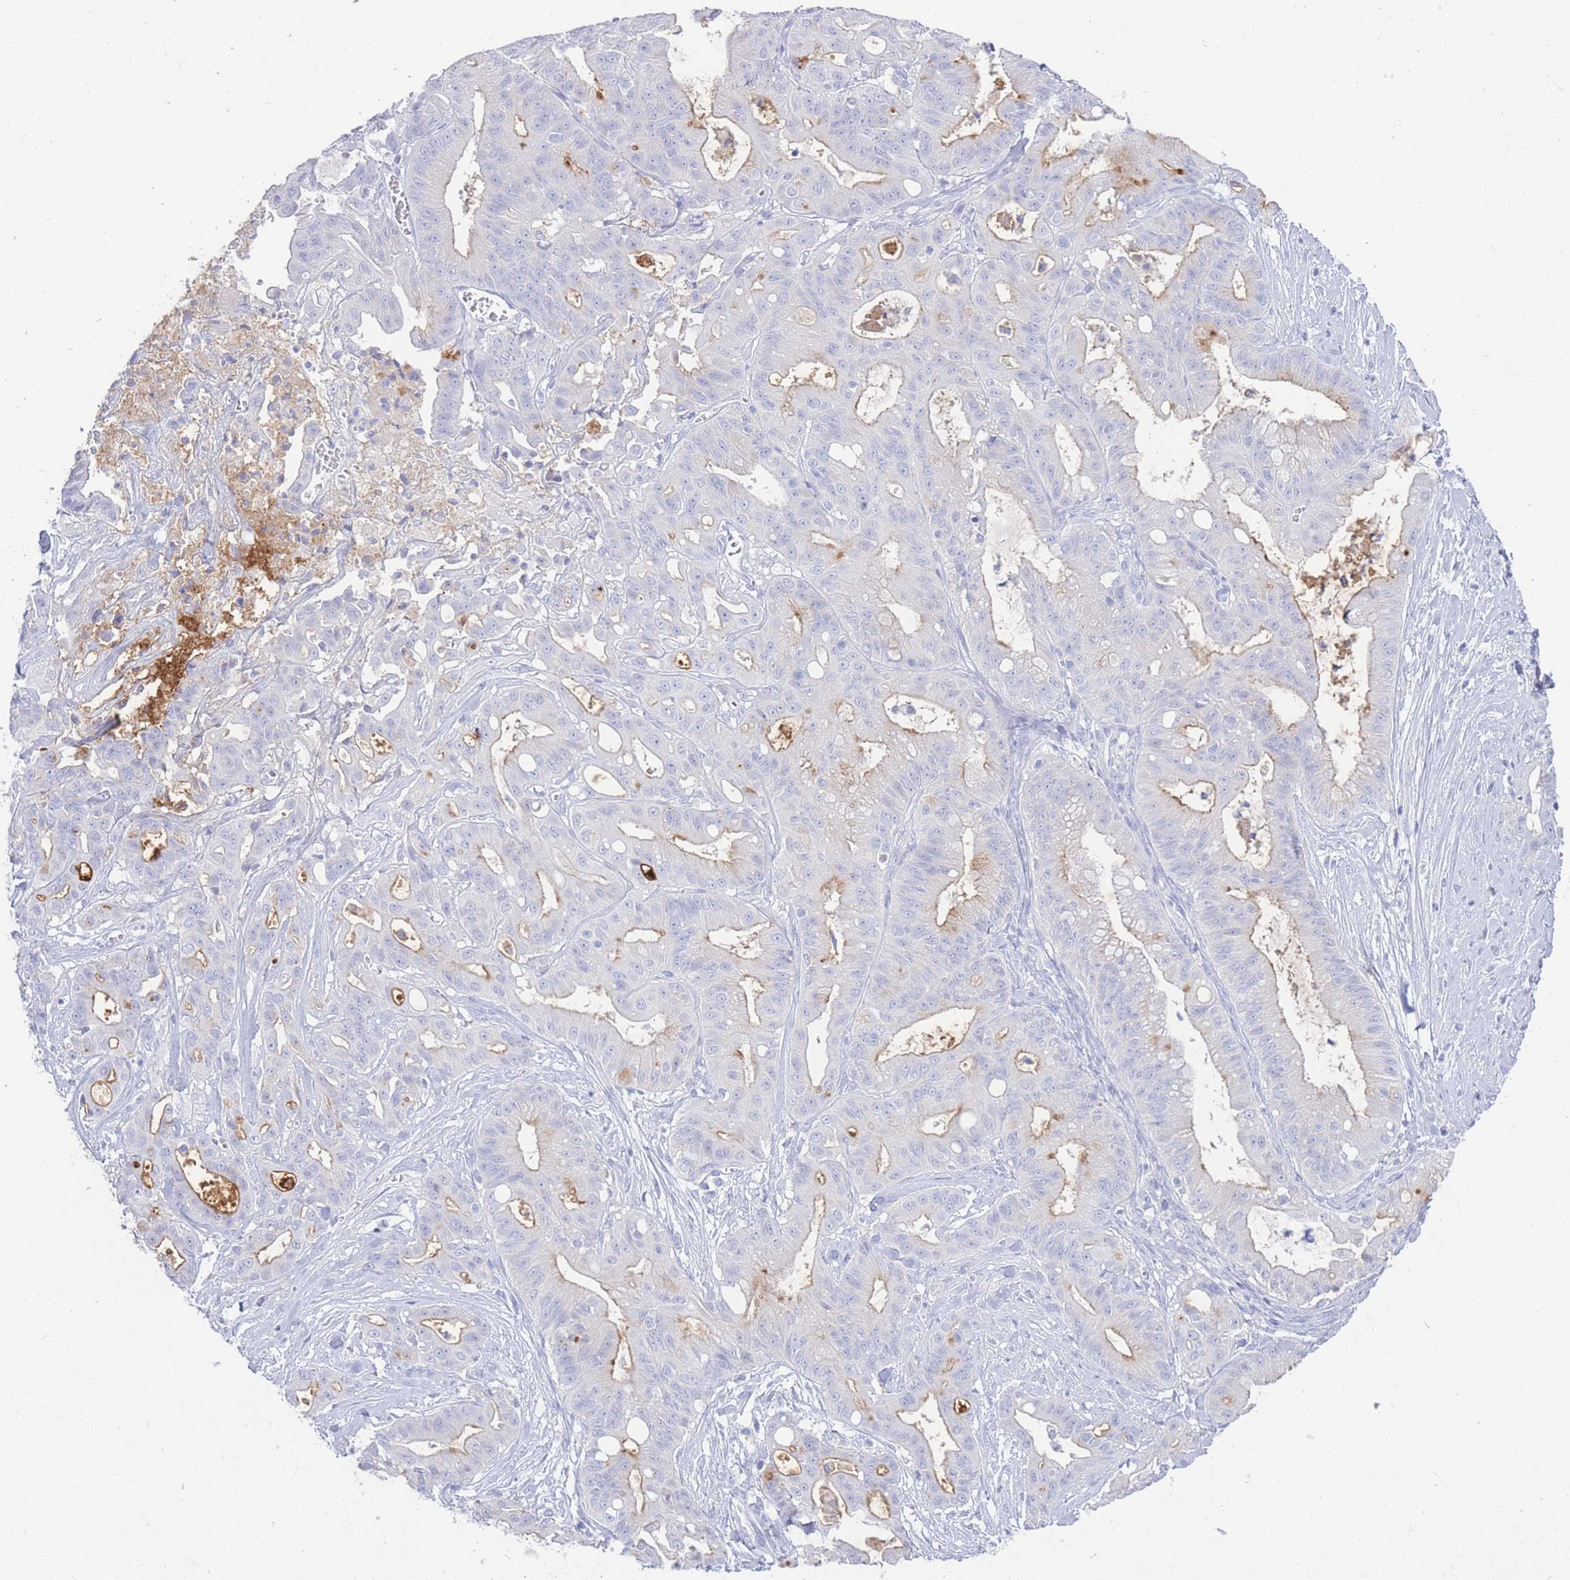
{"staining": {"intensity": "weak", "quantity": "<25%", "location": "cytoplasmic/membranous"}, "tissue": "ovarian cancer", "cell_type": "Tumor cells", "image_type": "cancer", "snomed": [{"axis": "morphology", "description": "Cystadenocarcinoma, mucinous, NOS"}, {"axis": "topography", "description": "Ovary"}], "caption": "Immunohistochemistry micrograph of human ovarian cancer stained for a protein (brown), which exhibits no expression in tumor cells.", "gene": "LRRC37A", "patient": {"sex": "female", "age": 70}}